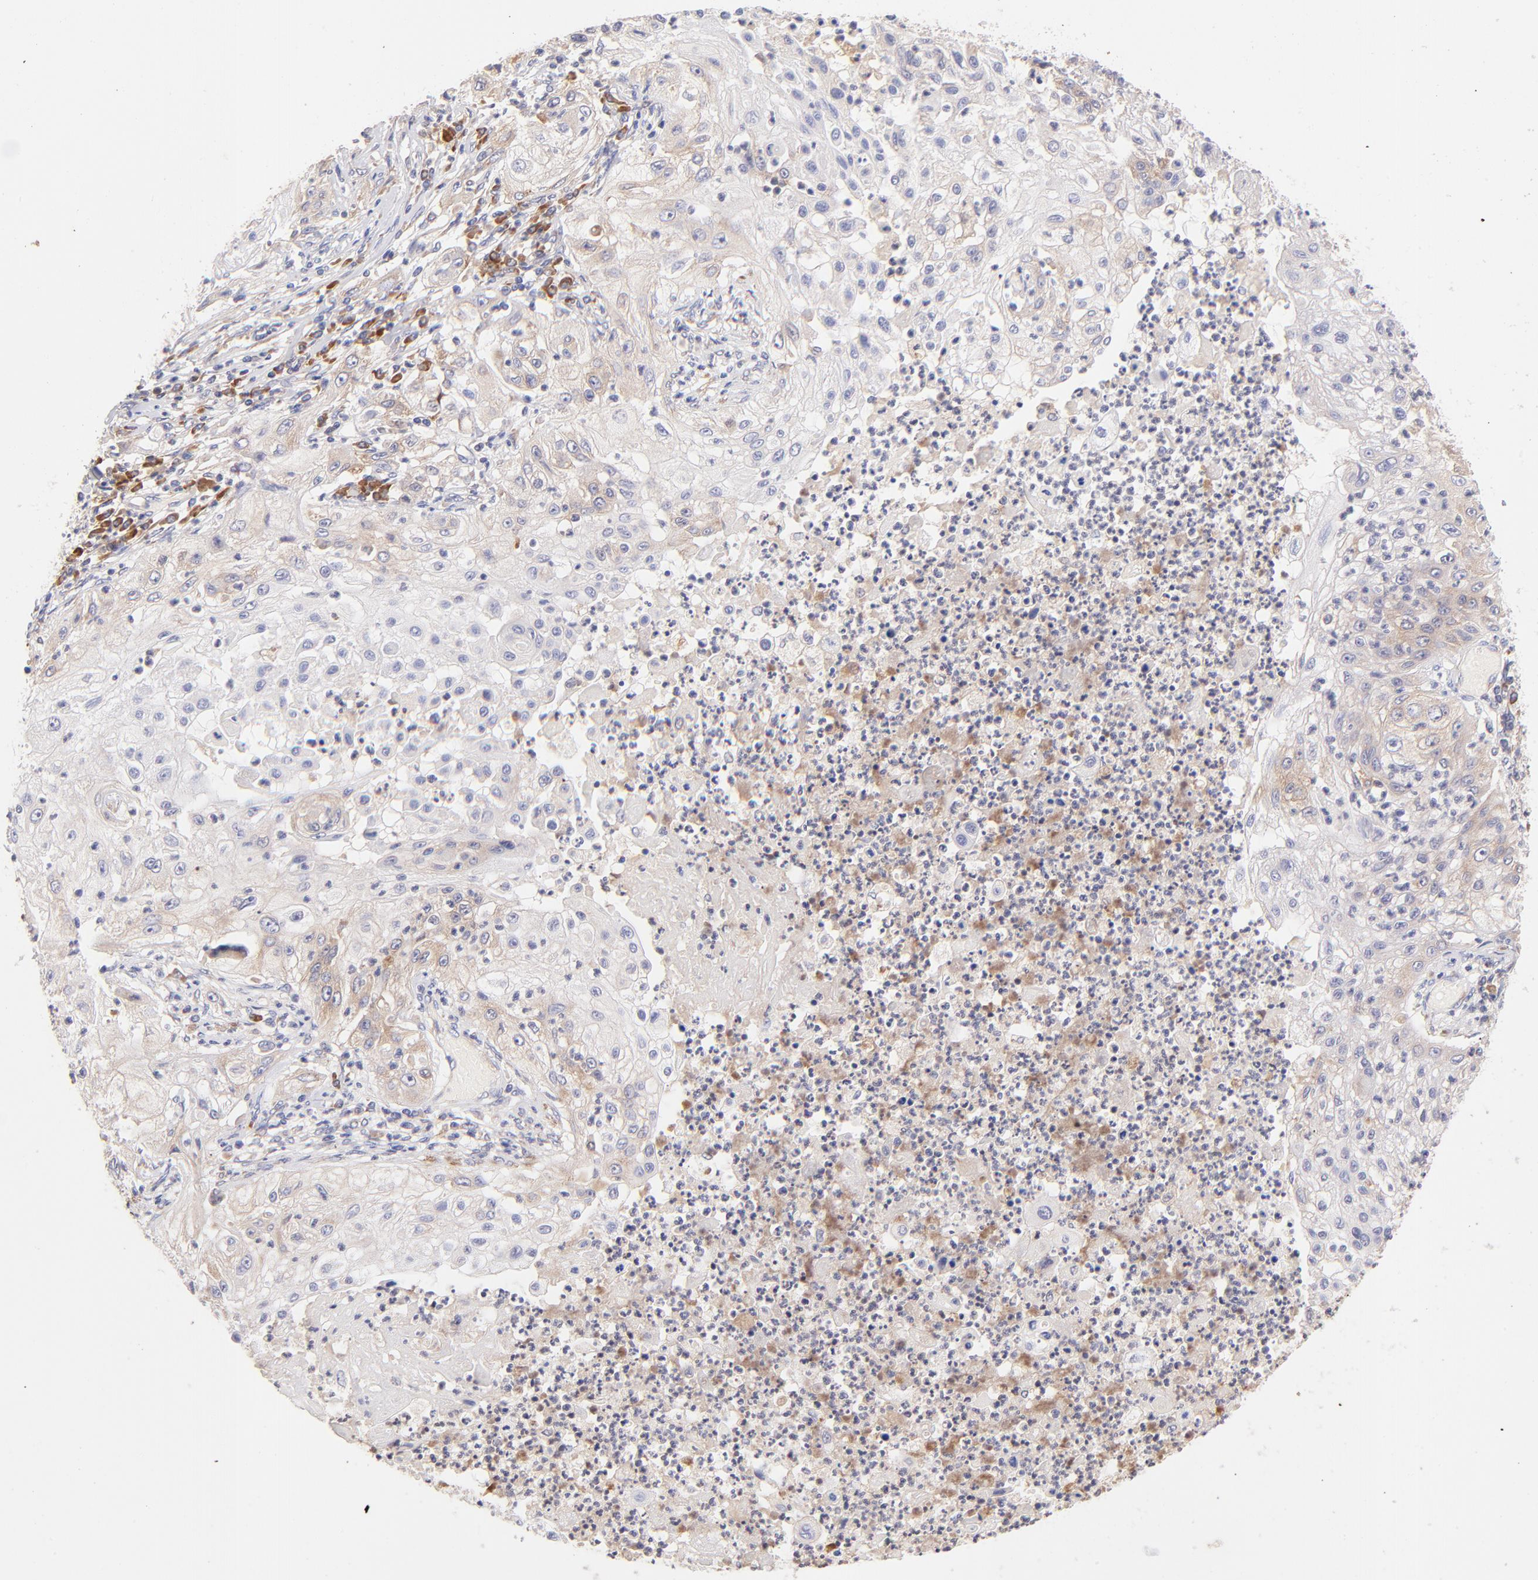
{"staining": {"intensity": "weak", "quantity": "25%-75%", "location": "cytoplasmic/membranous"}, "tissue": "lung cancer", "cell_type": "Tumor cells", "image_type": "cancer", "snomed": [{"axis": "morphology", "description": "Inflammation, NOS"}, {"axis": "morphology", "description": "Squamous cell carcinoma, NOS"}, {"axis": "topography", "description": "Lymph node"}, {"axis": "topography", "description": "Soft tissue"}, {"axis": "topography", "description": "Lung"}], "caption": "Lung squamous cell carcinoma tissue reveals weak cytoplasmic/membranous staining in approximately 25%-75% of tumor cells, visualized by immunohistochemistry. (DAB IHC, brown staining for protein, blue staining for nuclei).", "gene": "RPL11", "patient": {"sex": "male", "age": 66}}